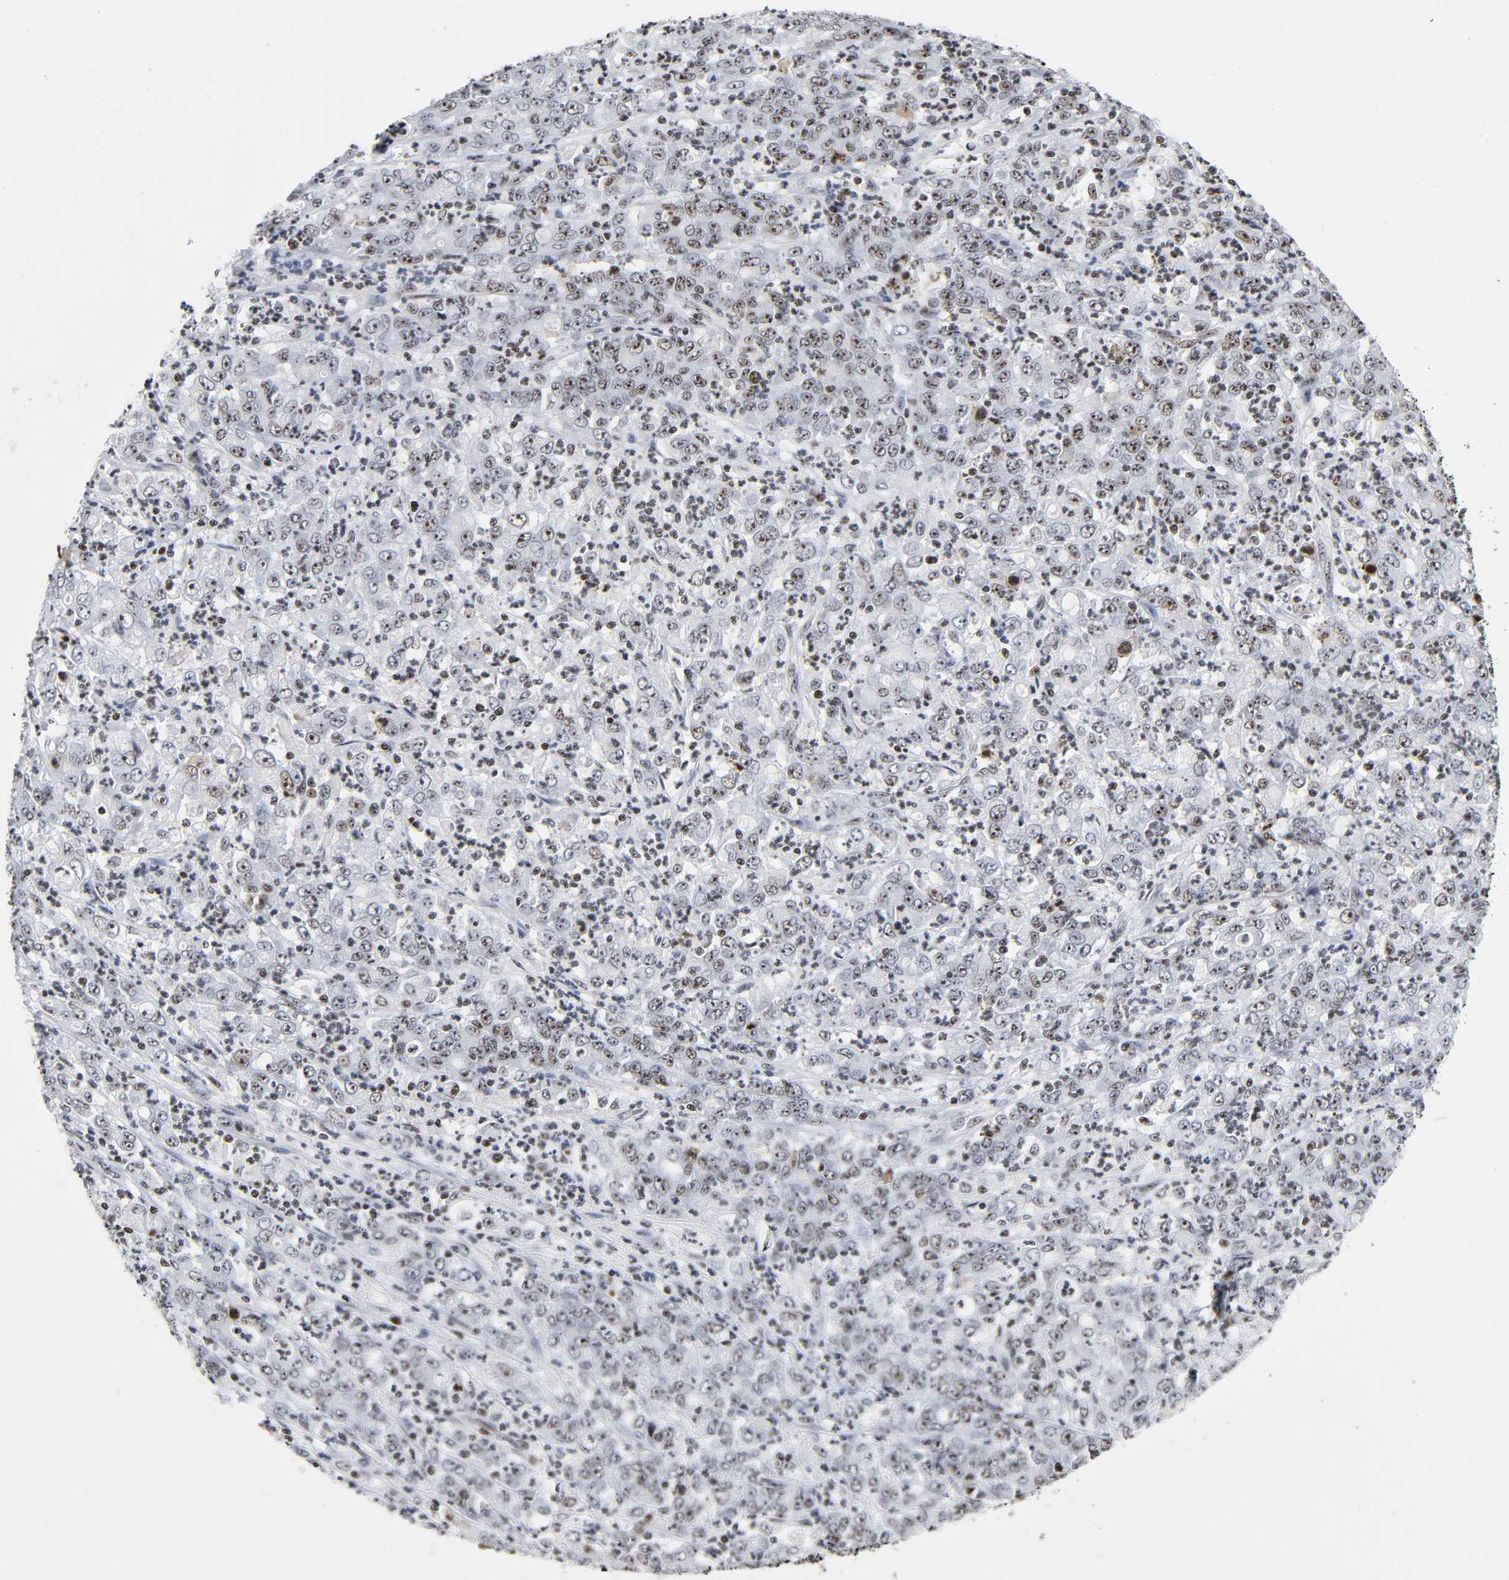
{"staining": {"intensity": "strong", "quantity": ">75%", "location": "nuclear"}, "tissue": "stomach cancer", "cell_type": "Tumor cells", "image_type": "cancer", "snomed": [{"axis": "morphology", "description": "Adenocarcinoma, NOS"}, {"axis": "topography", "description": "Stomach, lower"}], "caption": "Stomach cancer (adenocarcinoma) tissue displays strong nuclear staining in about >75% of tumor cells, visualized by immunohistochemistry. The protein of interest is shown in brown color, while the nuclei are stained blue.", "gene": "UBTF", "patient": {"sex": "female", "age": 71}}